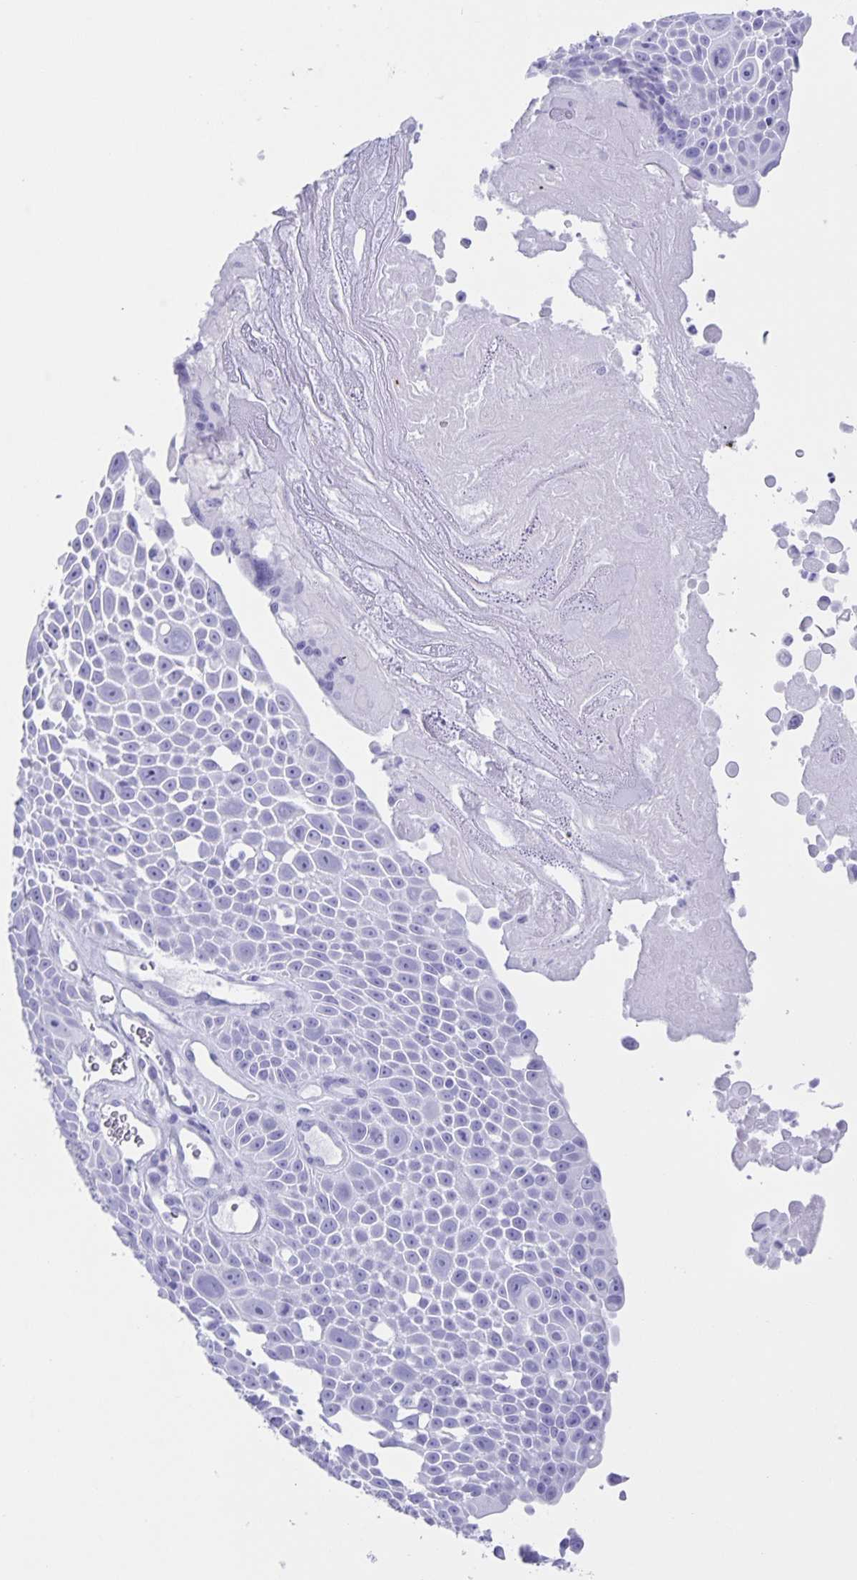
{"staining": {"intensity": "strong", "quantity": "<25%", "location": "cytoplasmic/membranous"}, "tissue": "lung cancer", "cell_type": "Tumor cells", "image_type": "cancer", "snomed": [{"axis": "morphology", "description": "Squamous cell carcinoma, NOS"}, {"axis": "morphology", "description": "Squamous cell carcinoma, metastatic, NOS"}, {"axis": "topography", "description": "Lymph node"}, {"axis": "topography", "description": "Lung"}], "caption": "The micrograph displays staining of lung cancer, revealing strong cytoplasmic/membranous protein positivity (brown color) within tumor cells.", "gene": "AQP4", "patient": {"sex": "female", "age": 62}}